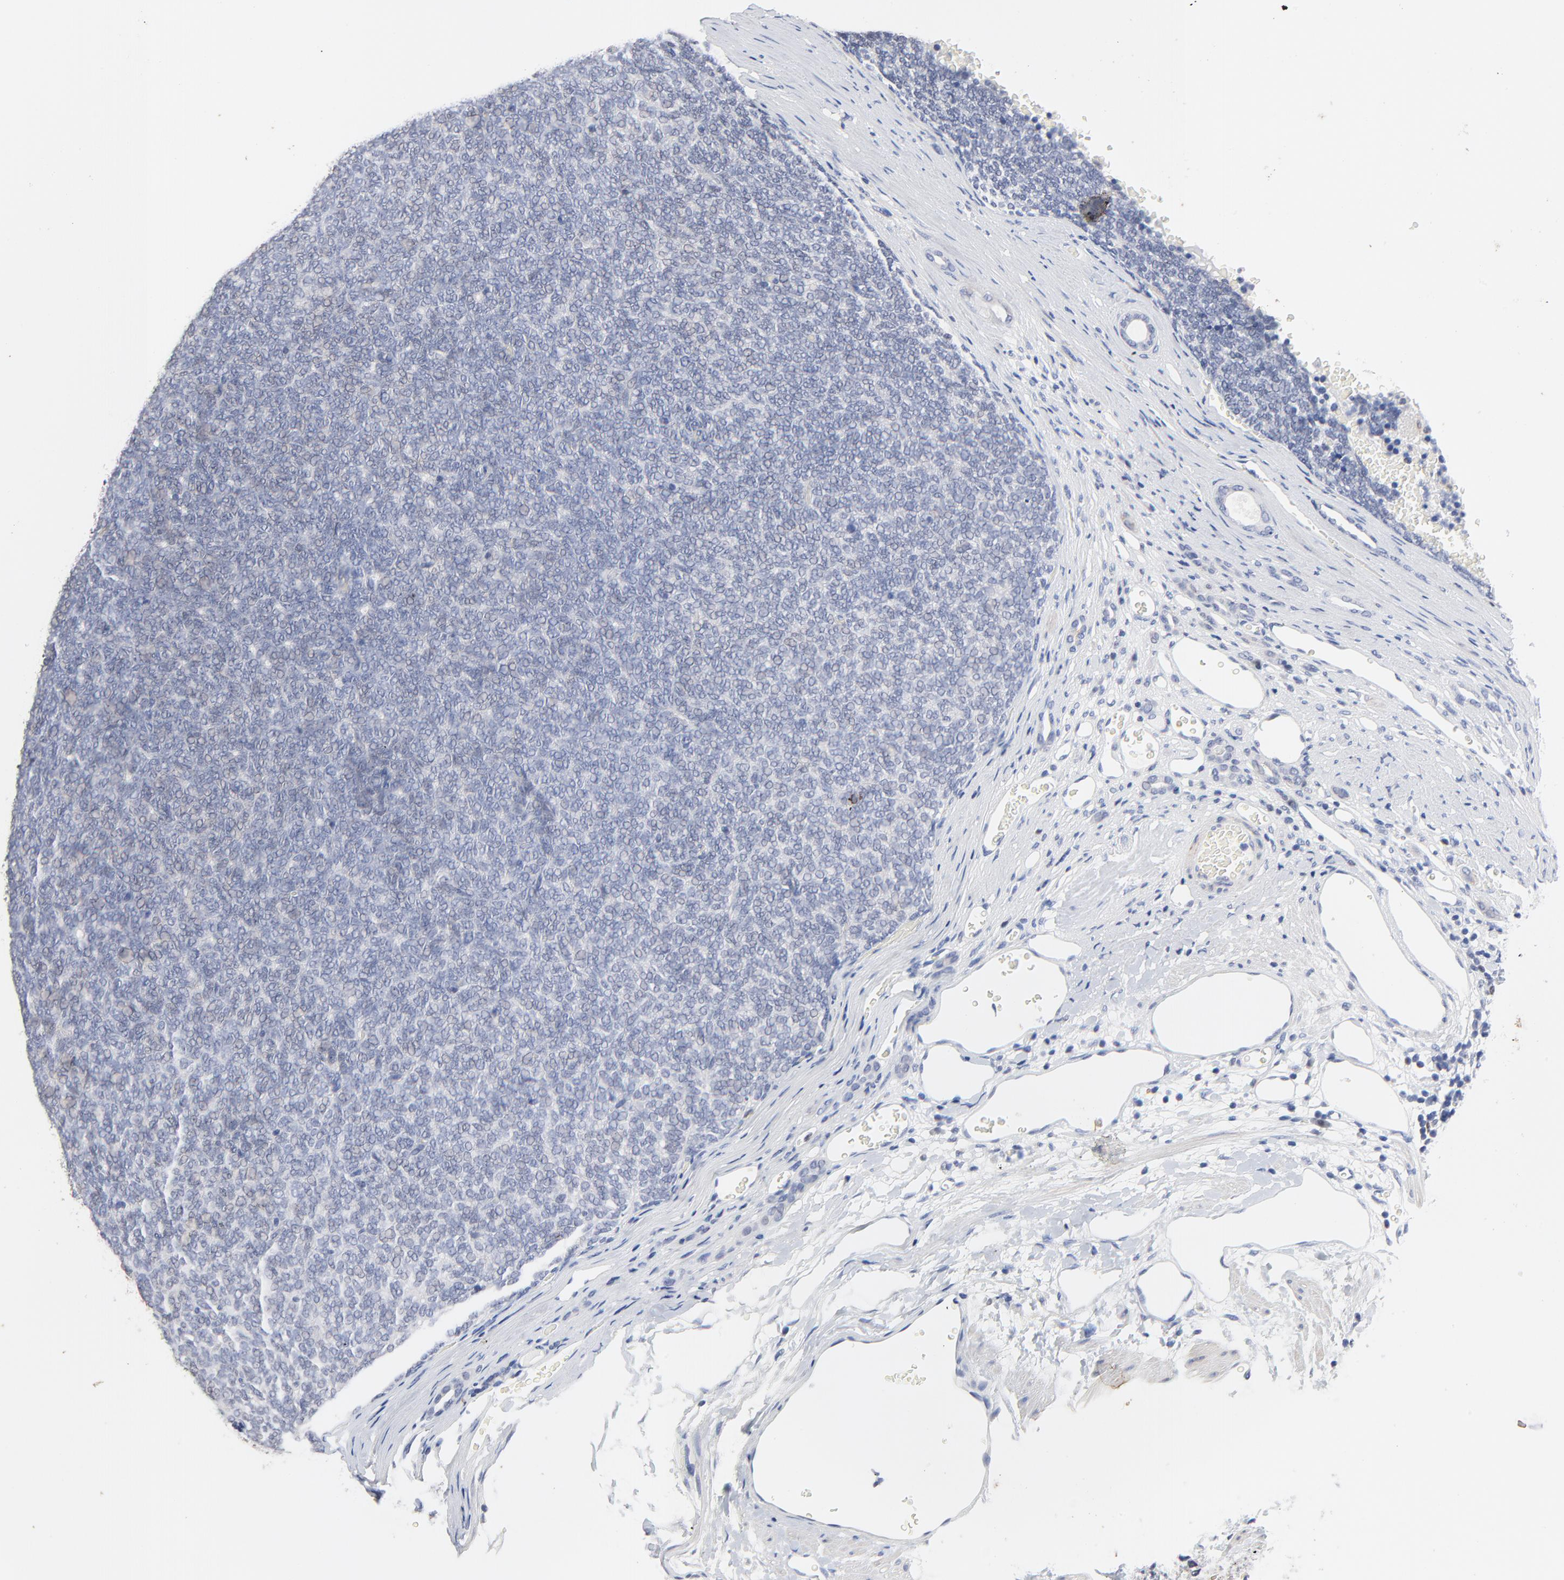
{"staining": {"intensity": "negative", "quantity": "none", "location": "none"}, "tissue": "renal cancer", "cell_type": "Tumor cells", "image_type": "cancer", "snomed": [{"axis": "morphology", "description": "Neoplasm, malignant, NOS"}, {"axis": "topography", "description": "Kidney"}], "caption": "Tumor cells are negative for protein expression in human malignant neoplasm (renal). (Brightfield microscopy of DAB (3,3'-diaminobenzidine) IHC at high magnification).", "gene": "AADAC", "patient": {"sex": "male", "age": 28}}